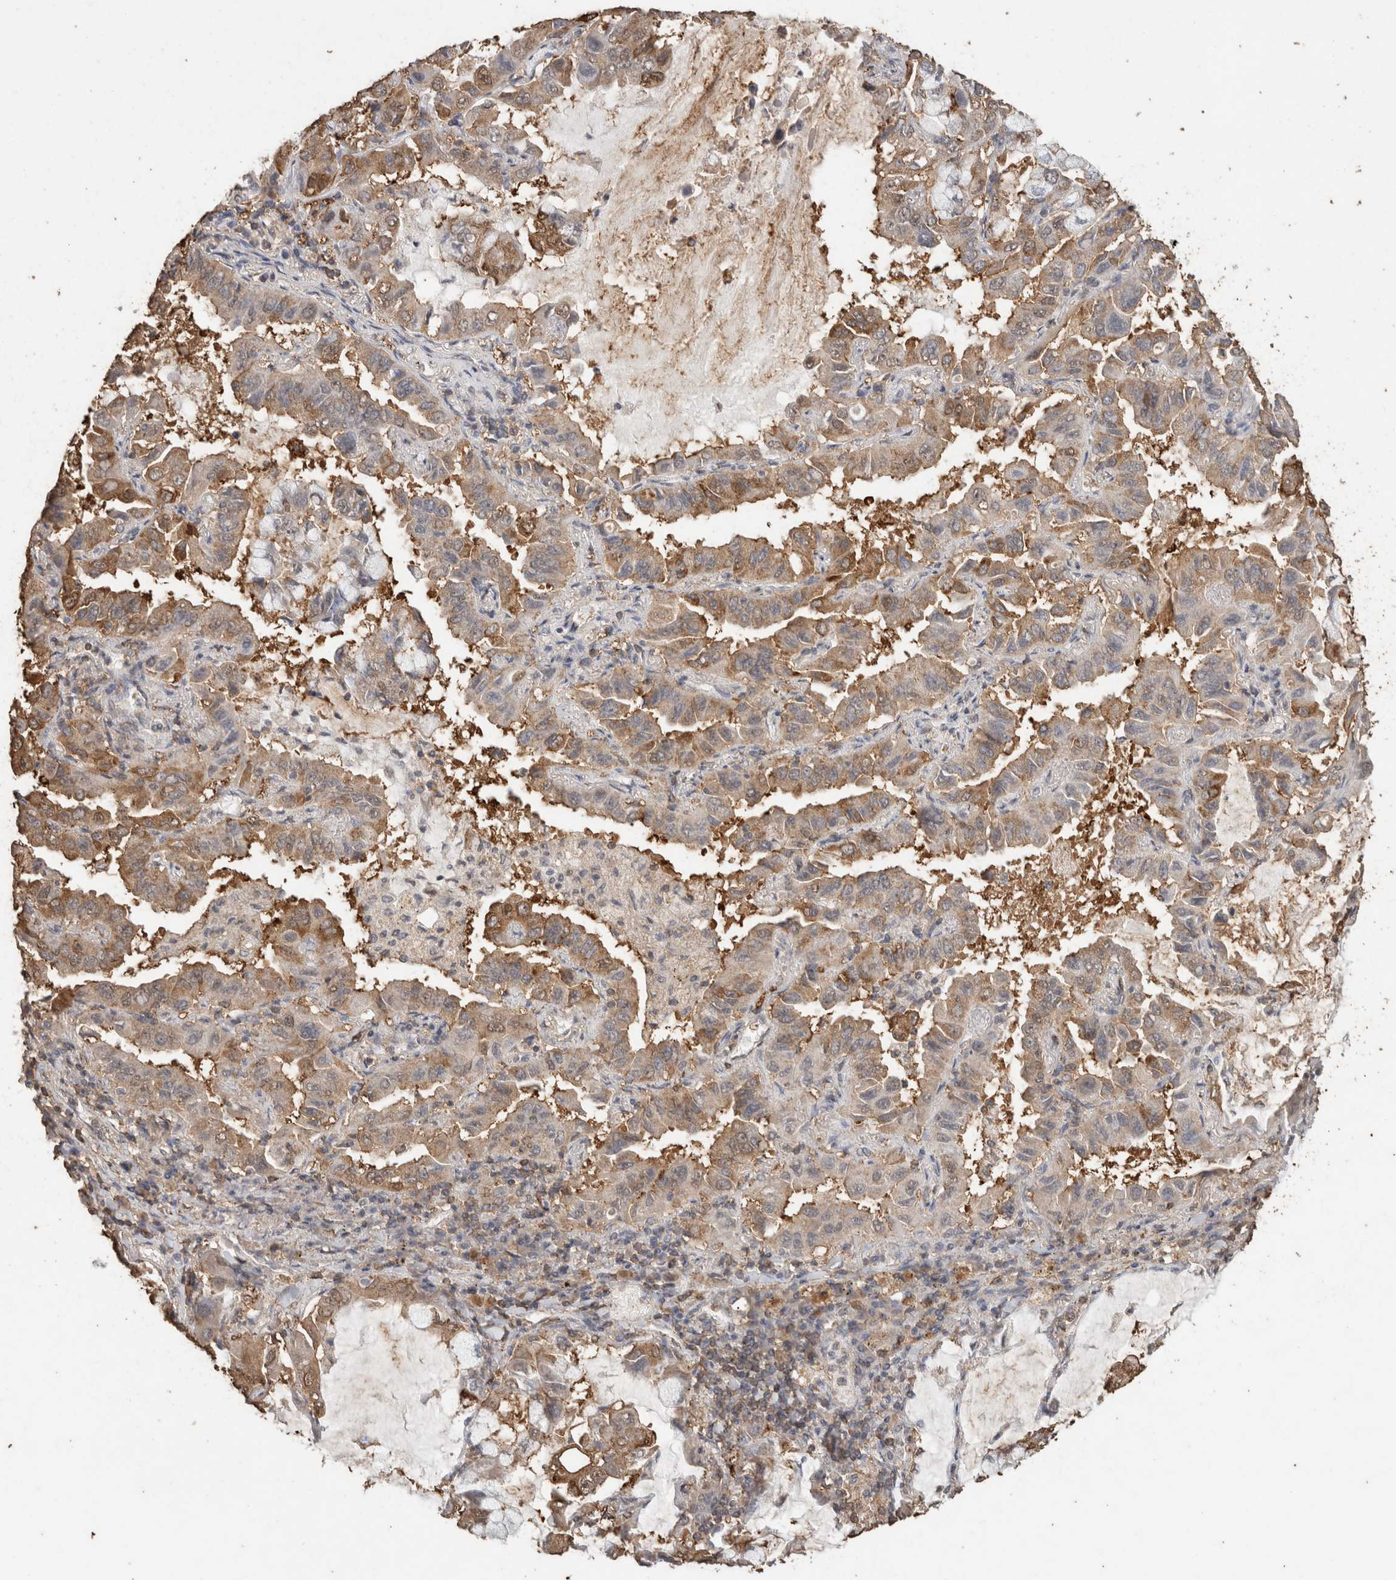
{"staining": {"intensity": "moderate", "quantity": "25%-75%", "location": "cytoplasmic/membranous"}, "tissue": "lung cancer", "cell_type": "Tumor cells", "image_type": "cancer", "snomed": [{"axis": "morphology", "description": "Adenocarcinoma, NOS"}, {"axis": "topography", "description": "Lung"}], "caption": "The image shows a brown stain indicating the presence of a protein in the cytoplasmic/membranous of tumor cells in lung cancer.", "gene": "CX3CL1", "patient": {"sex": "male", "age": 64}}